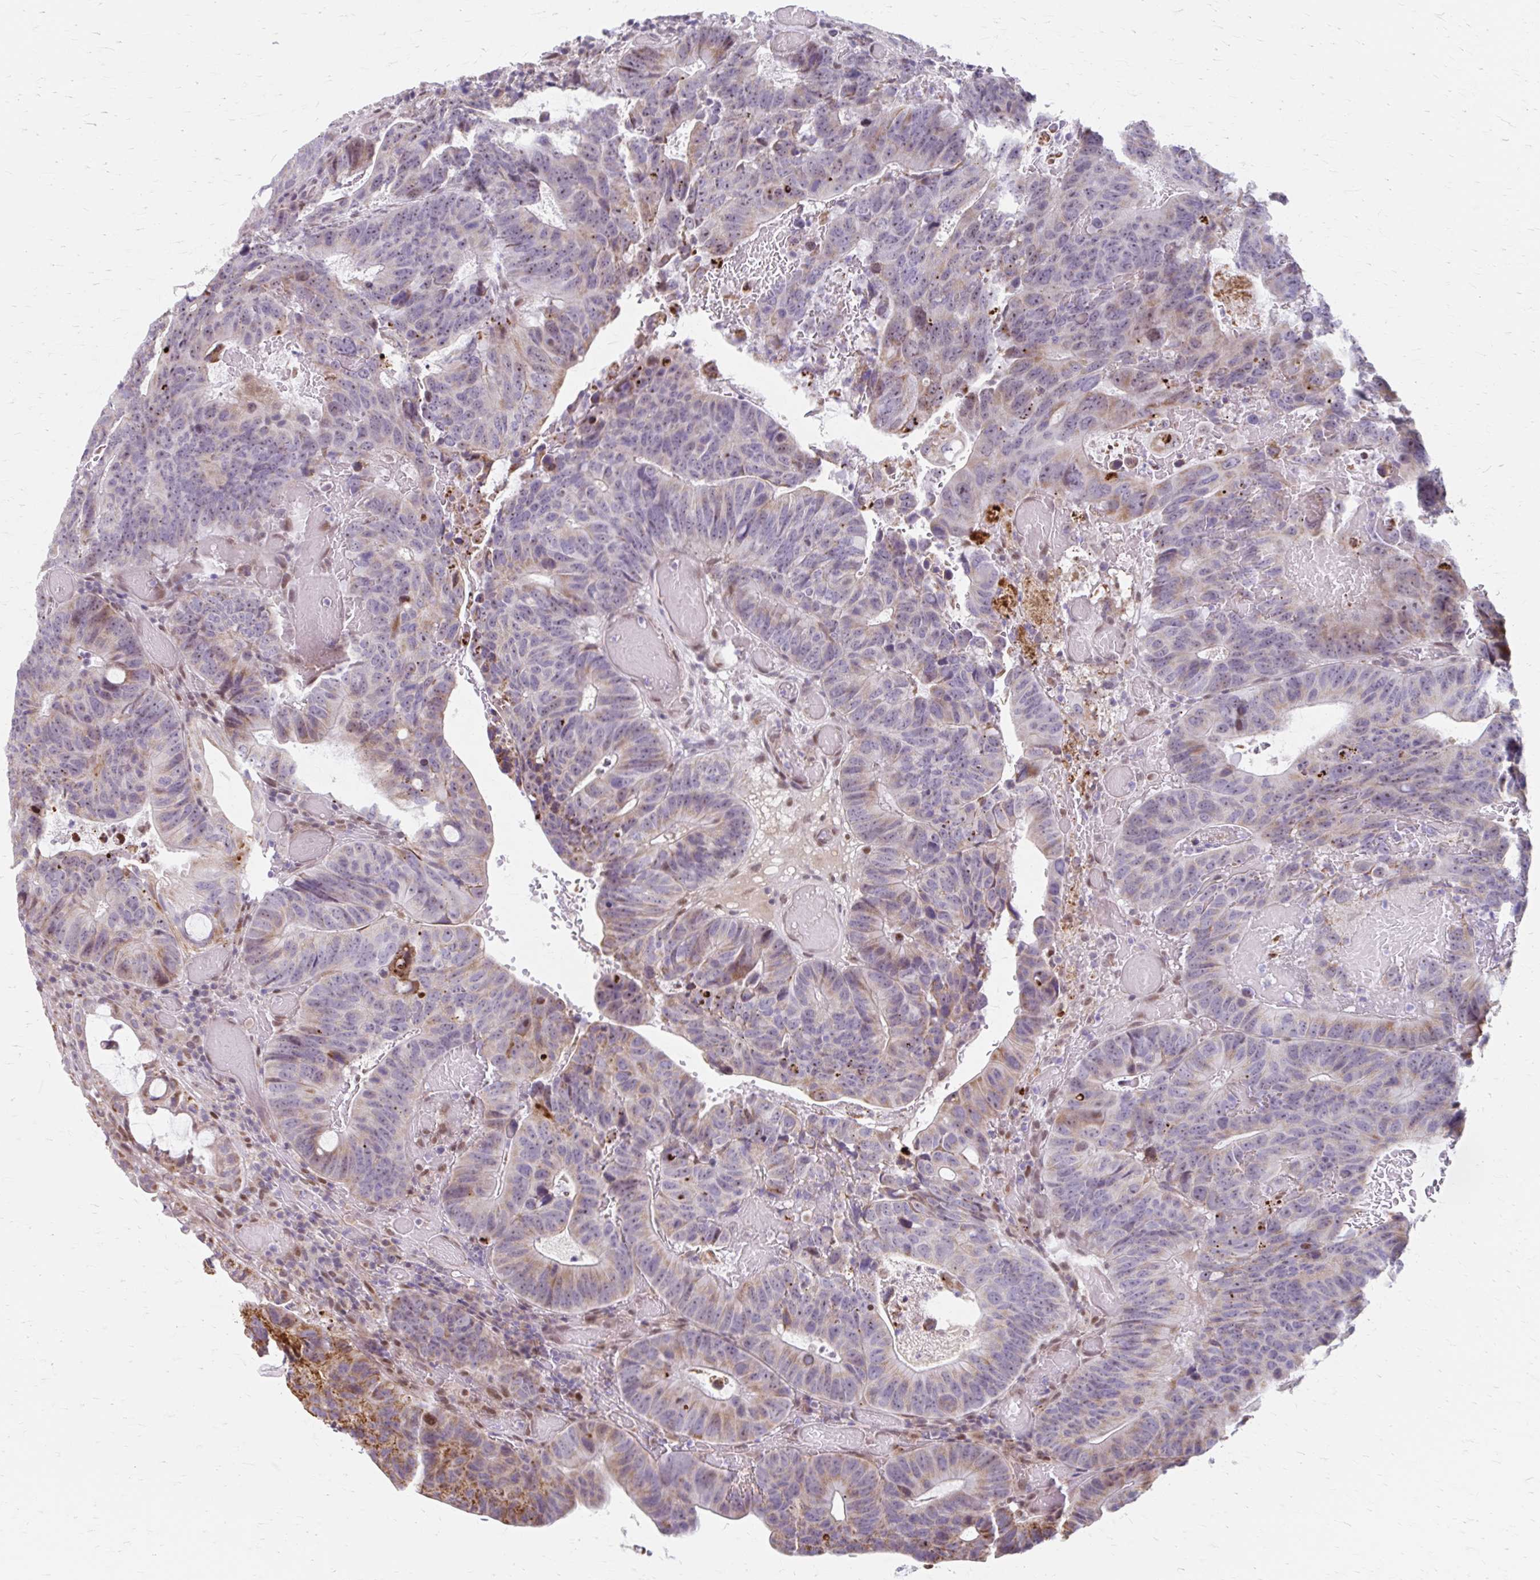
{"staining": {"intensity": "moderate", "quantity": "<25%", "location": "cytoplasmic/membranous"}, "tissue": "colorectal cancer", "cell_type": "Tumor cells", "image_type": "cancer", "snomed": [{"axis": "morphology", "description": "Adenocarcinoma, NOS"}, {"axis": "topography", "description": "Colon"}], "caption": "Protein staining exhibits moderate cytoplasmic/membranous staining in about <25% of tumor cells in adenocarcinoma (colorectal).", "gene": "BEAN1", "patient": {"sex": "male", "age": 87}}